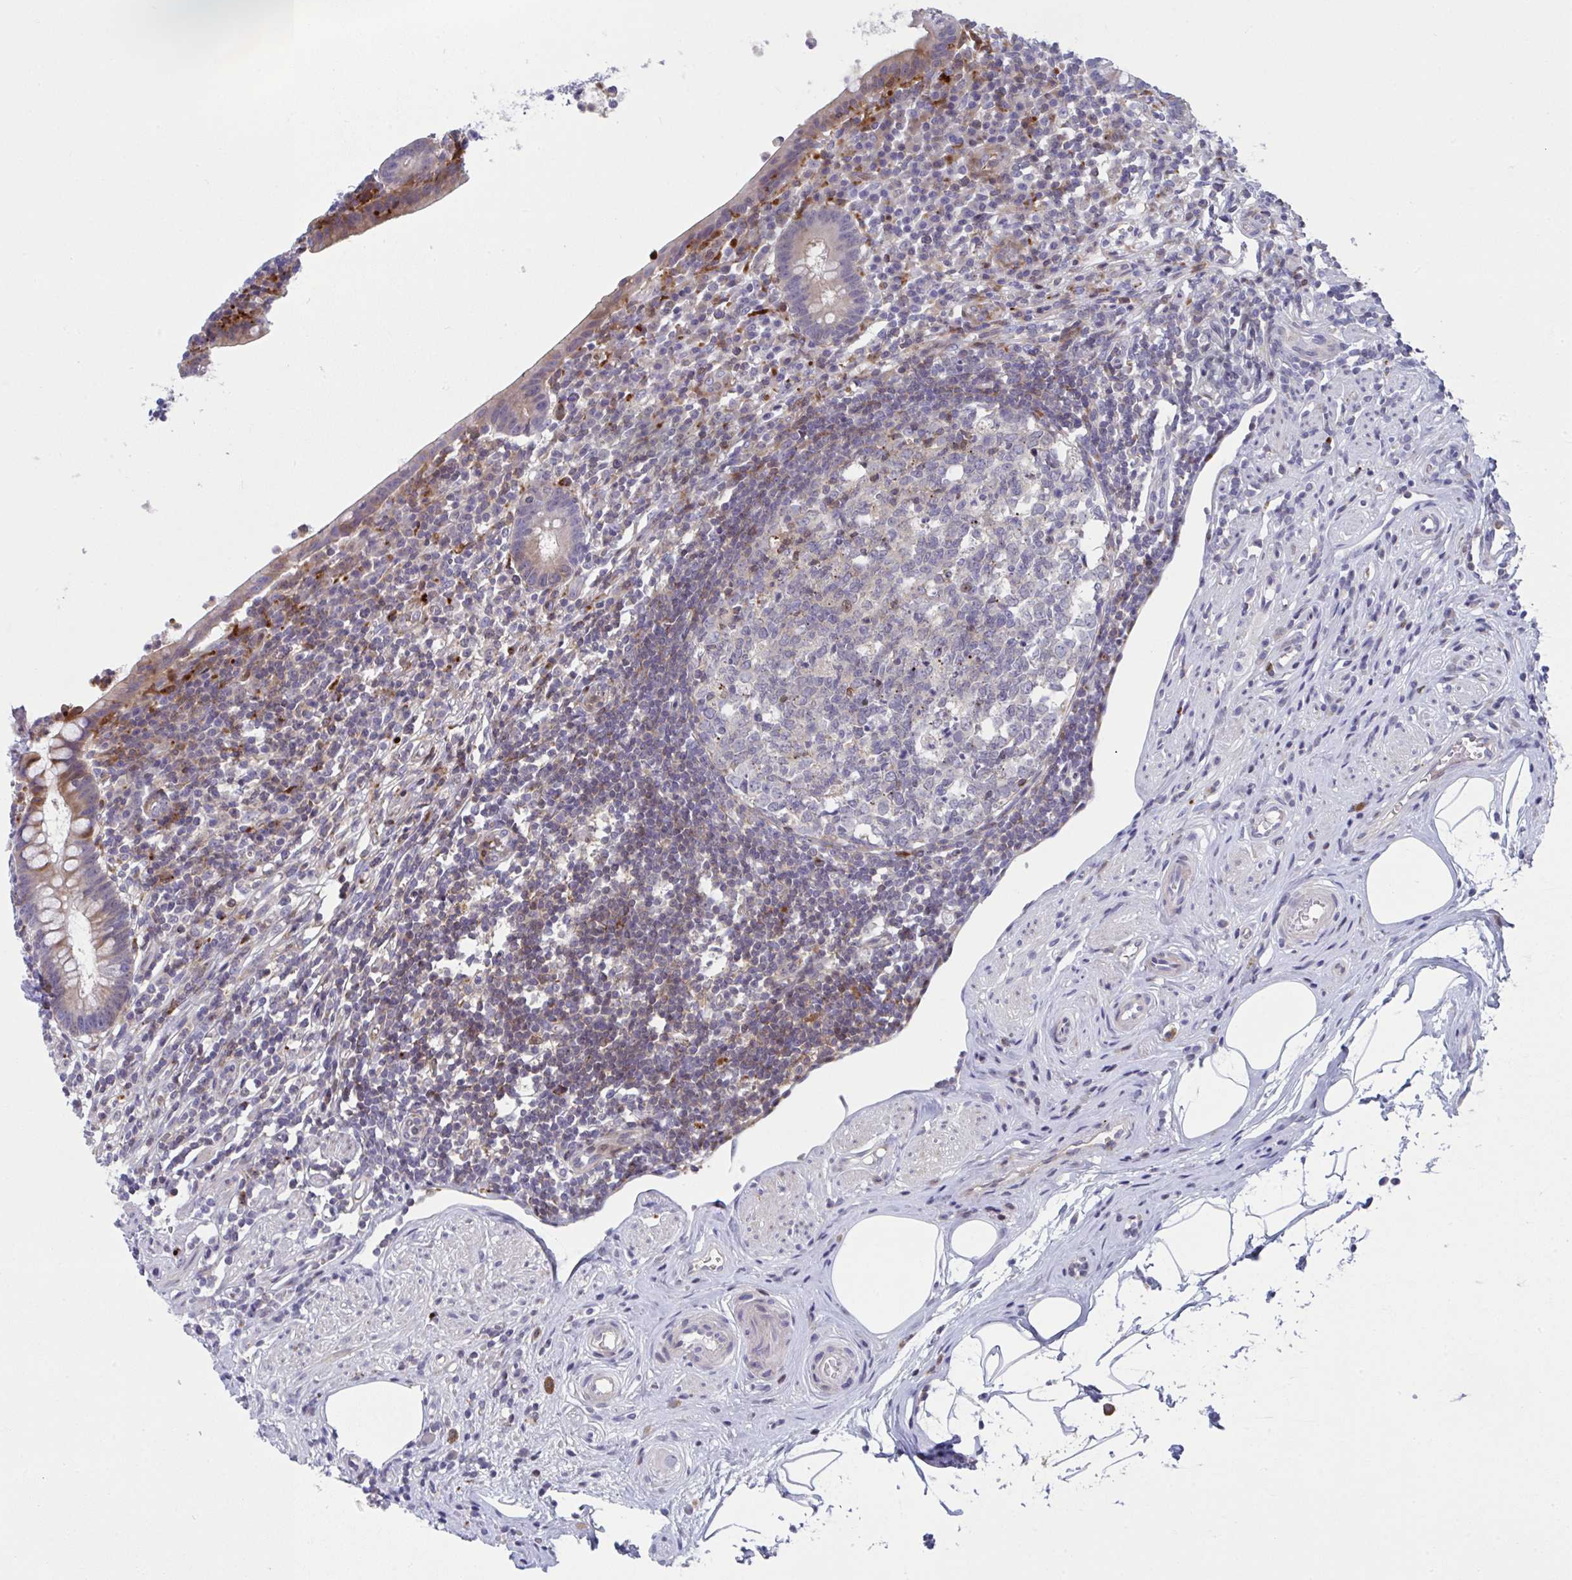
{"staining": {"intensity": "strong", "quantity": ">75%", "location": "cytoplasmic/membranous"}, "tissue": "appendix", "cell_type": "Glandular cells", "image_type": "normal", "snomed": [{"axis": "morphology", "description": "Normal tissue, NOS"}, {"axis": "topography", "description": "Appendix"}], "caption": "This is an image of IHC staining of benign appendix, which shows strong staining in the cytoplasmic/membranous of glandular cells.", "gene": "AOC2", "patient": {"sex": "female", "age": 56}}